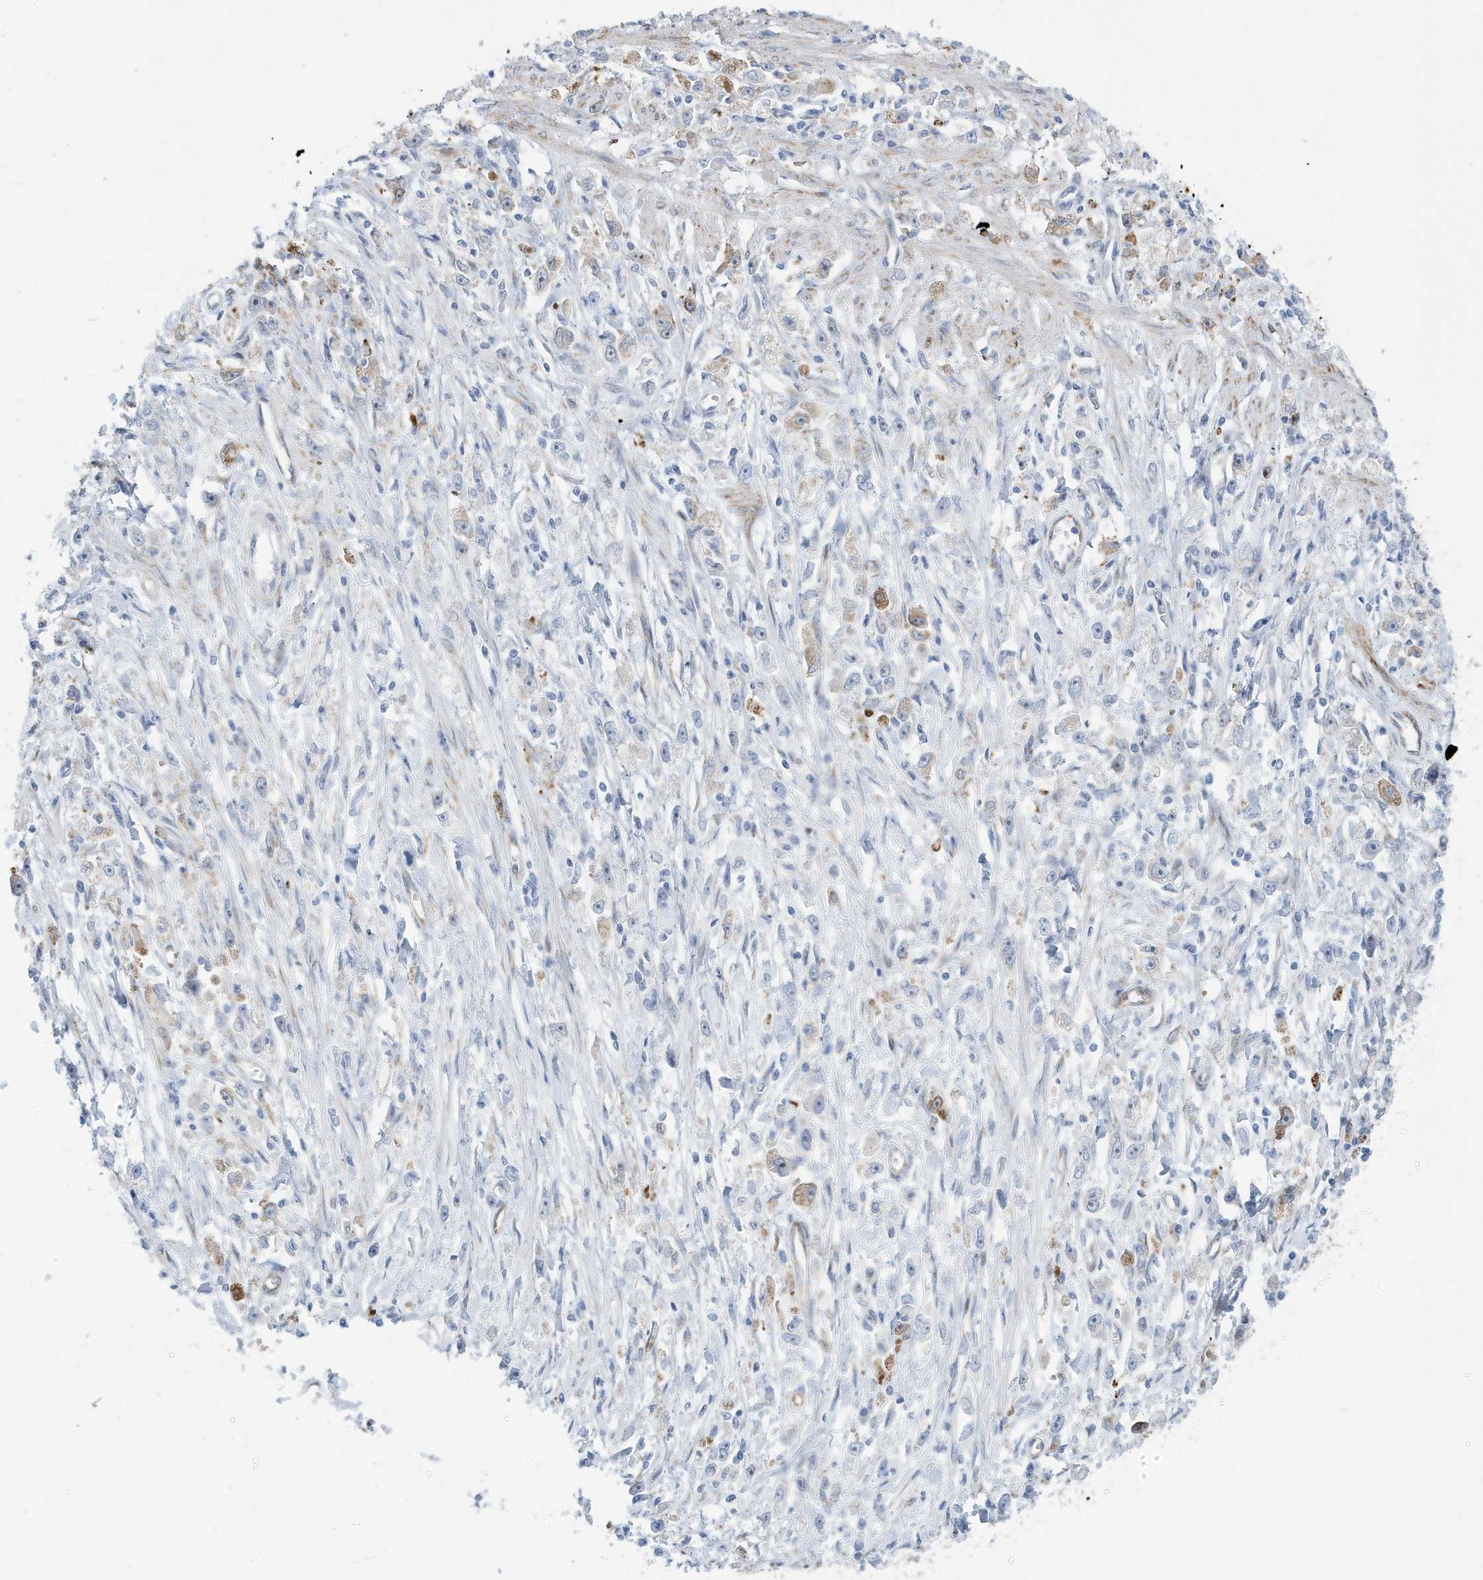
{"staining": {"intensity": "weak", "quantity": "<25%", "location": "cytoplasmic/membranous"}, "tissue": "stomach cancer", "cell_type": "Tumor cells", "image_type": "cancer", "snomed": [{"axis": "morphology", "description": "Adenocarcinoma, NOS"}, {"axis": "topography", "description": "Stomach"}], "caption": "Stomach cancer was stained to show a protein in brown. There is no significant staining in tumor cells.", "gene": "SEMA3F", "patient": {"sex": "female", "age": 59}}